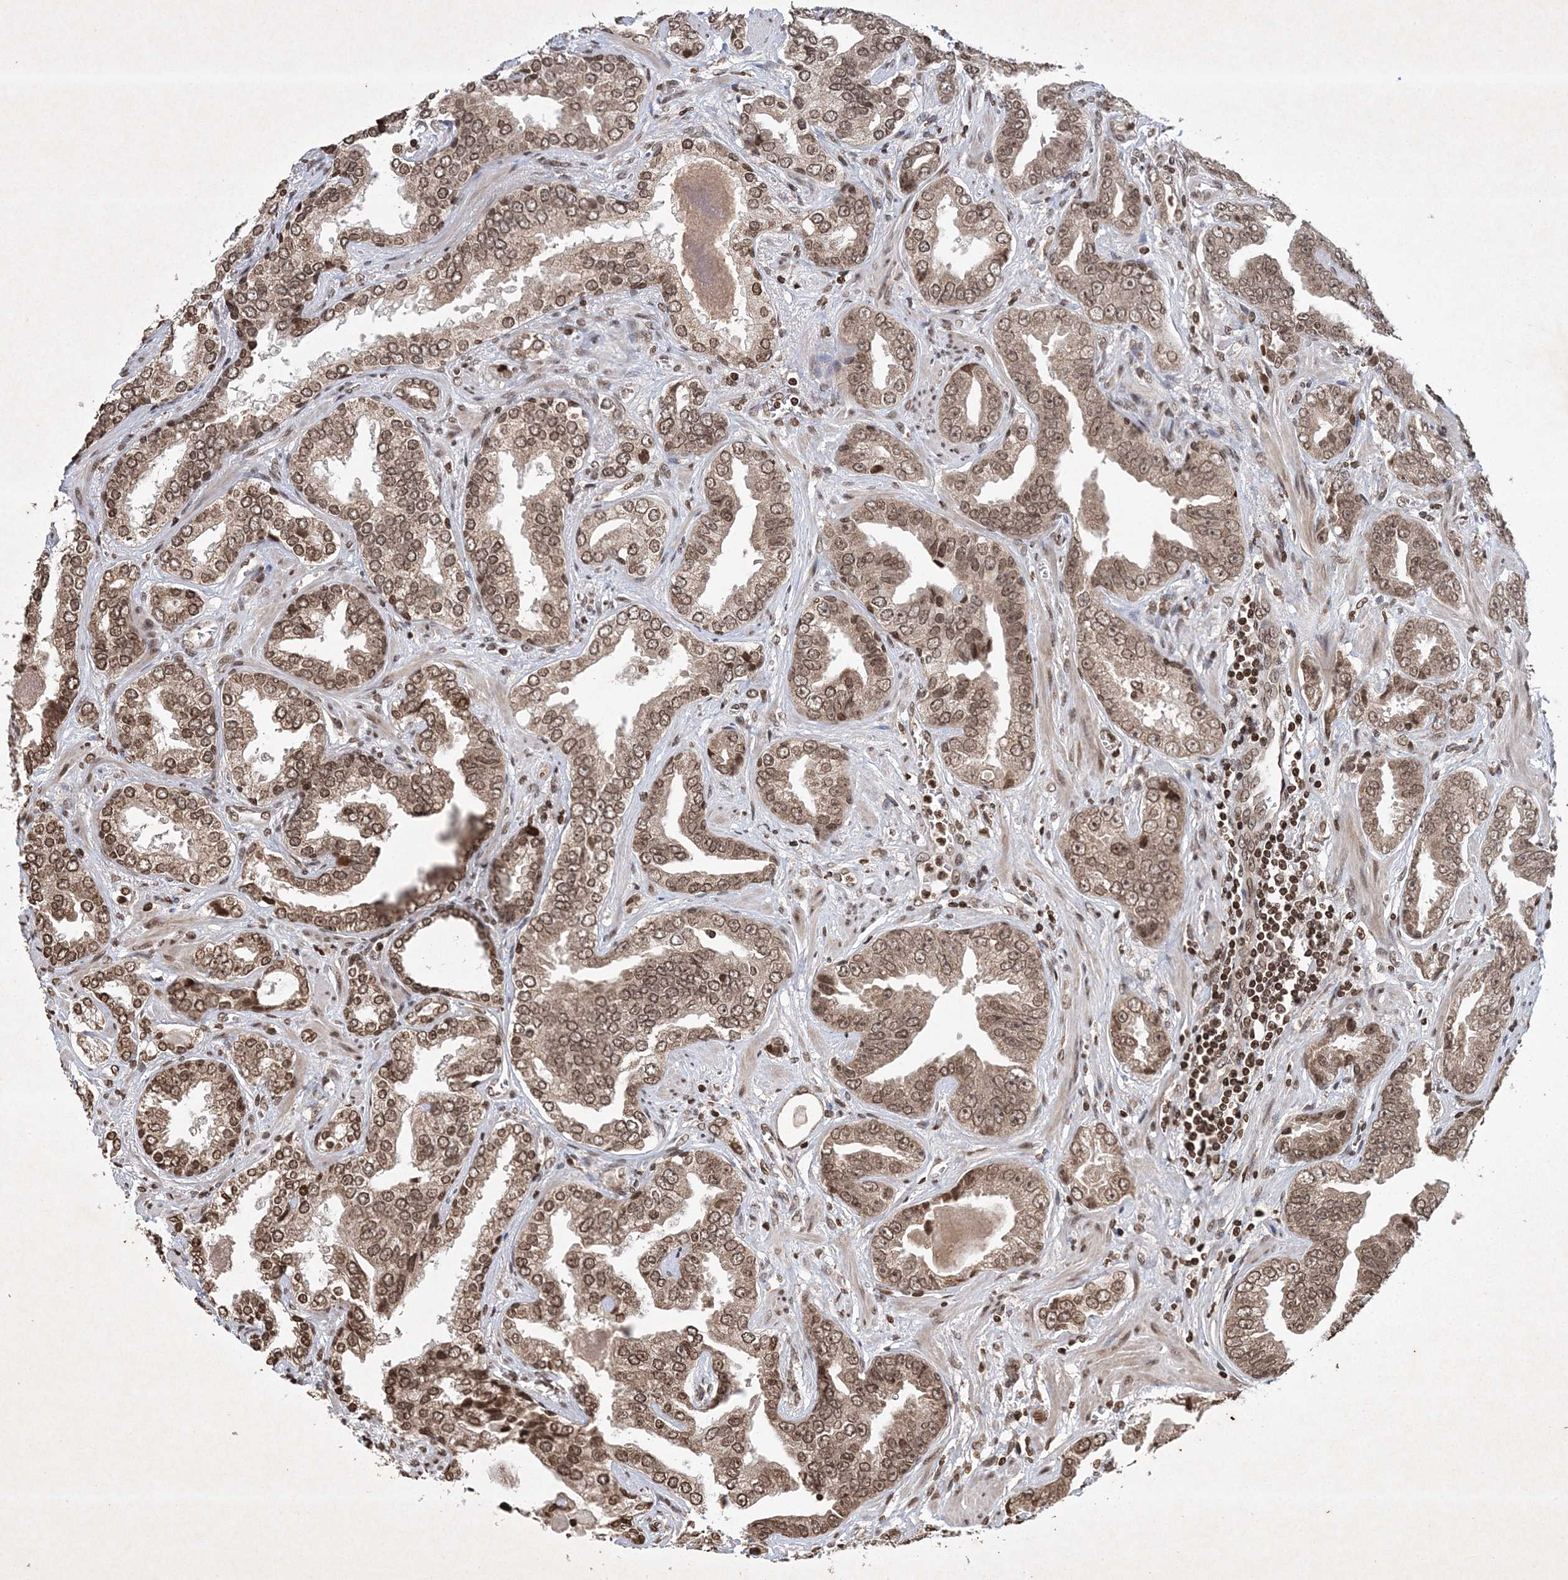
{"staining": {"intensity": "moderate", "quantity": ">75%", "location": "cytoplasmic/membranous,nuclear"}, "tissue": "prostate cancer", "cell_type": "Tumor cells", "image_type": "cancer", "snomed": [{"axis": "morphology", "description": "Adenocarcinoma, Low grade"}, {"axis": "topography", "description": "Prostate"}], "caption": "Tumor cells display moderate cytoplasmic/membranous and nuclear expression in about >75% of cells in adenocarcinoma (low-grade) (prostate).", "gene": "NEDD9", "patient": {"sex": "male", "age": 60}}